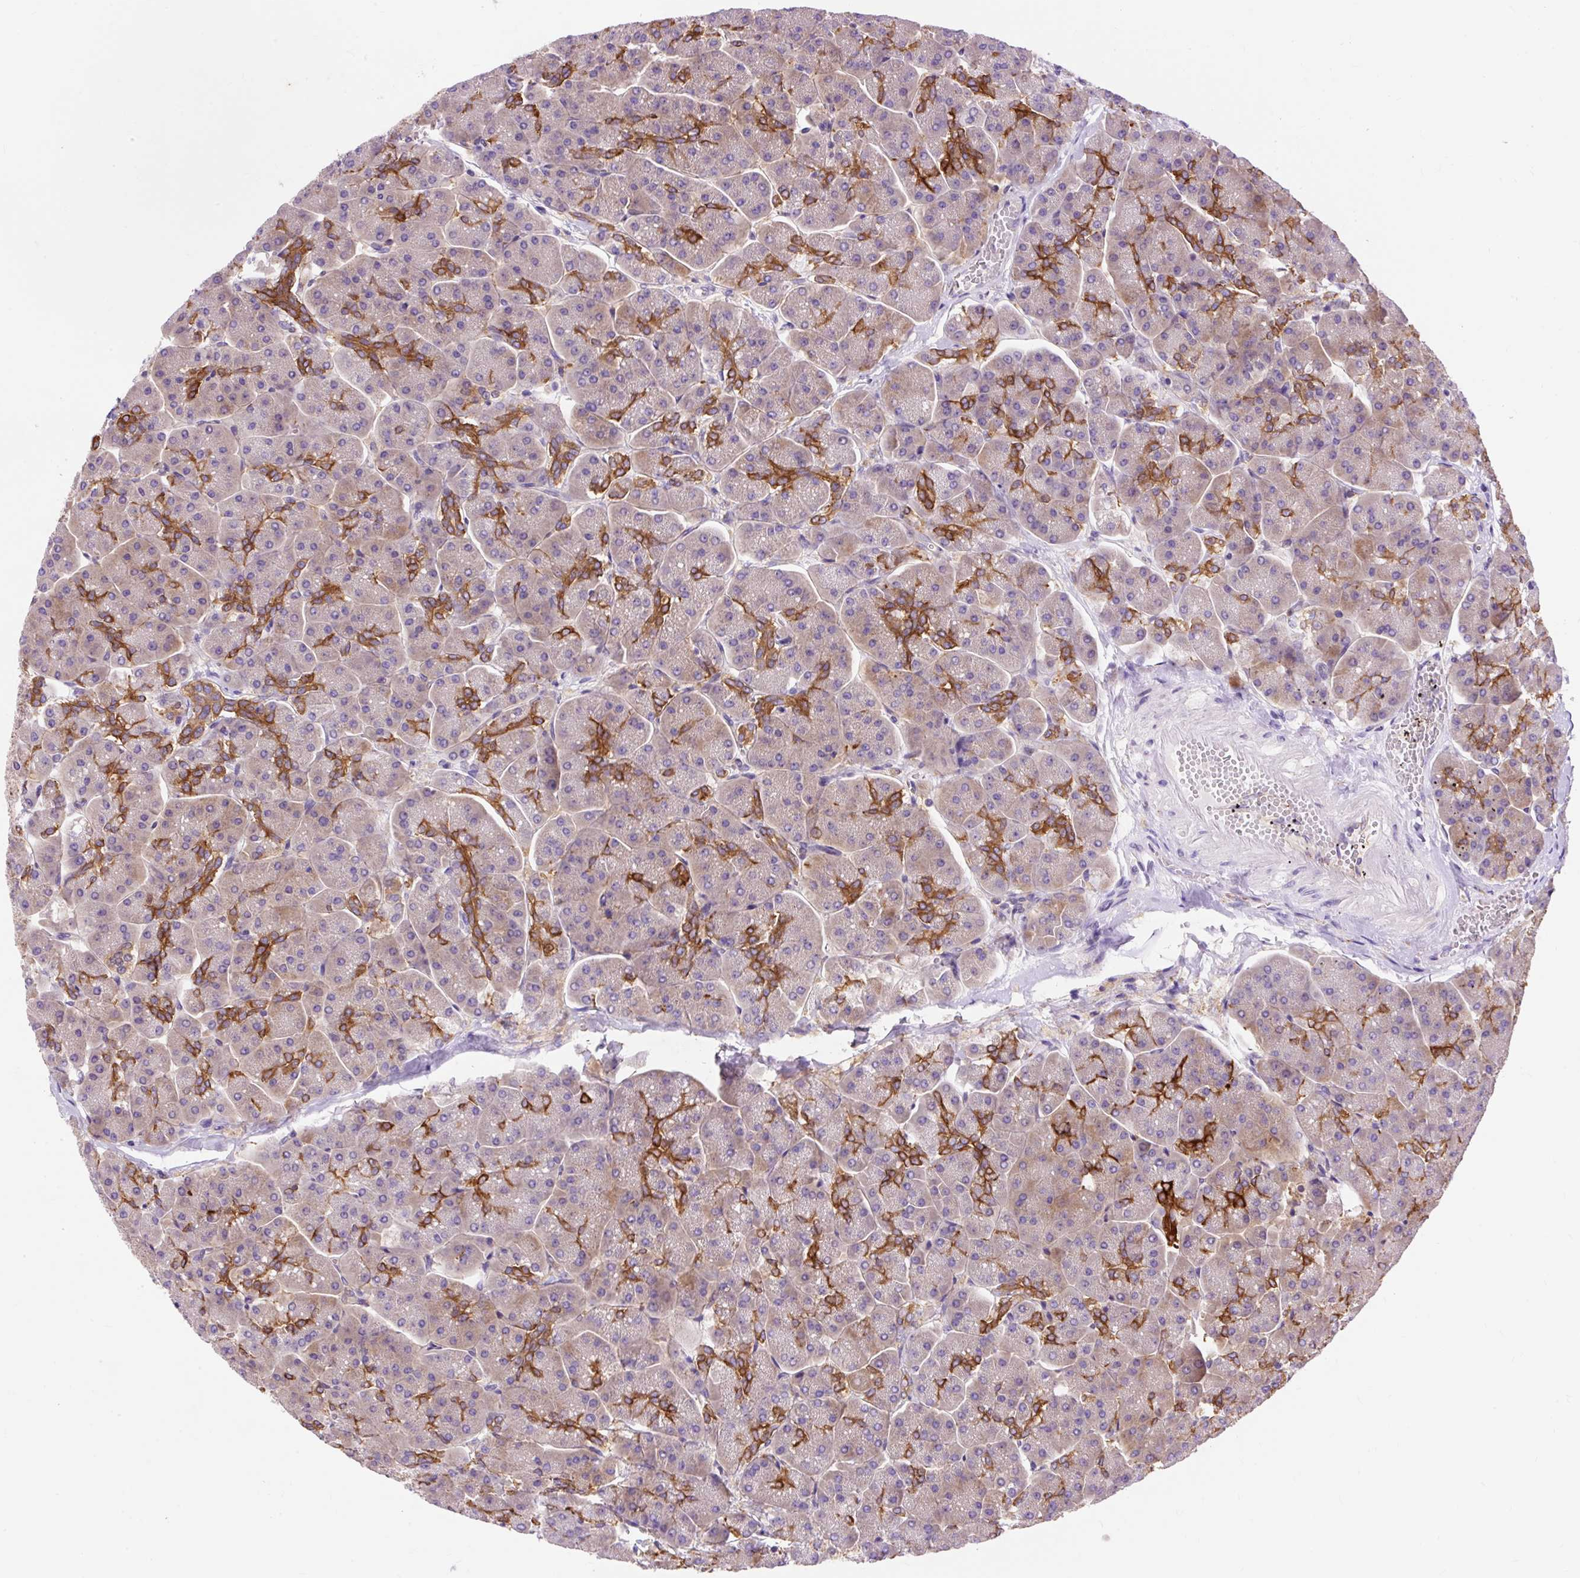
{"staining": {"intensity": "strong", "quantity": "25%-75%", "location": "cytoplasmic/membranous"}, "tissue": "pancreas", "cell_type": "Exocrine glandular cells", "image_type": "normal", "snomed": [{"axis": "morphology", "description": "Normal tissue, NOS"}, {"axis": "topography", "description": "Pancreas"}, {"axis": "topography", "description": "Peripheral nerve tissue"}], "caption": "Immunohistochemistry (IHC) photomicrograph of benign human pancreas stained for a protein (brown), which reveals high levels of strong cytoplasmic/membranous staining in approximately 25%-75% of exocrine glandular cells.", "gene": "OR4K15", "patient": {"sex": "male", "age": 54}}